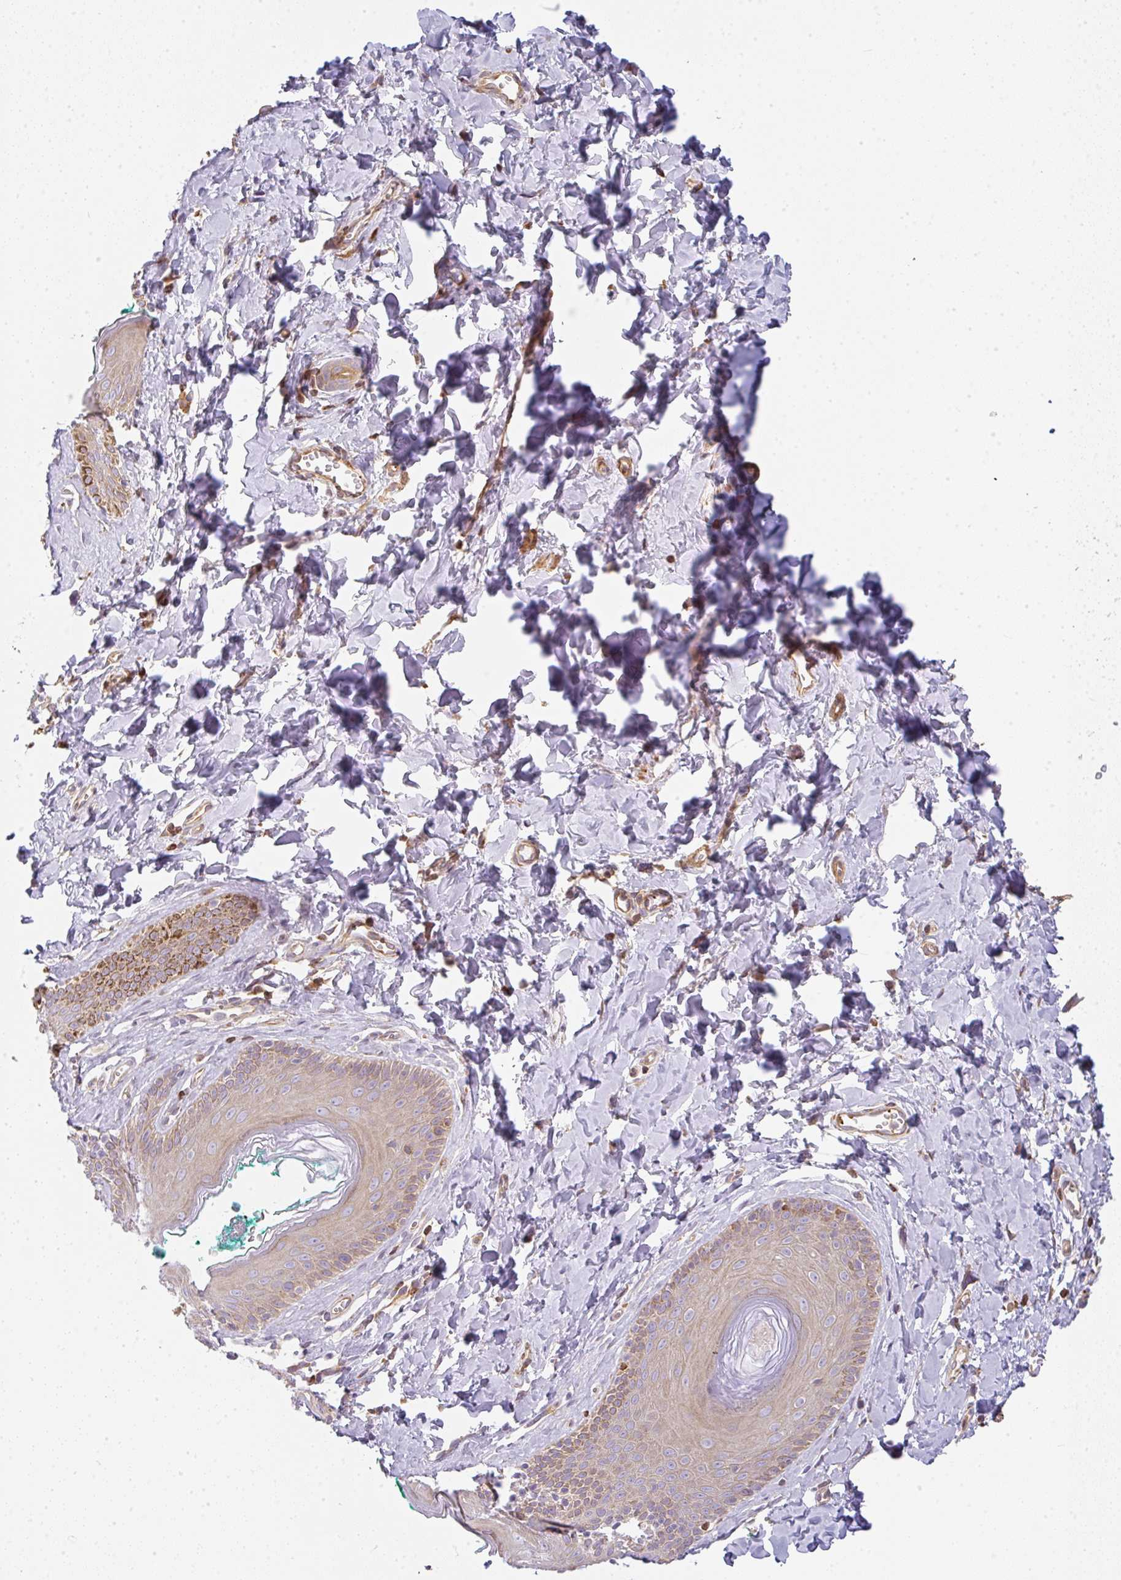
{"staining": {"intensity": "weak", "quantity": "25%-75%", "location": "cytoplasmic/membranous"}, "tissue": "skin", "cell_type": "Epidermal cells", "image_type": "normal", "snomed": [{"axis": "morphology", "description": "Normal tissue, NOS"}, {"axis": "topography", "description": "Vulva"}, {"axis": "topography", "description": "Peripheral nerve tissue"}], "caption": "Weak cytoplasmic/membranous positivity for a protein is seen in about 25%-75% of epidermal cells of benign skin using immunohistochemistry (IHC).", "gene": "SULF1", "patient": {"sex": "female", "age": 66}}